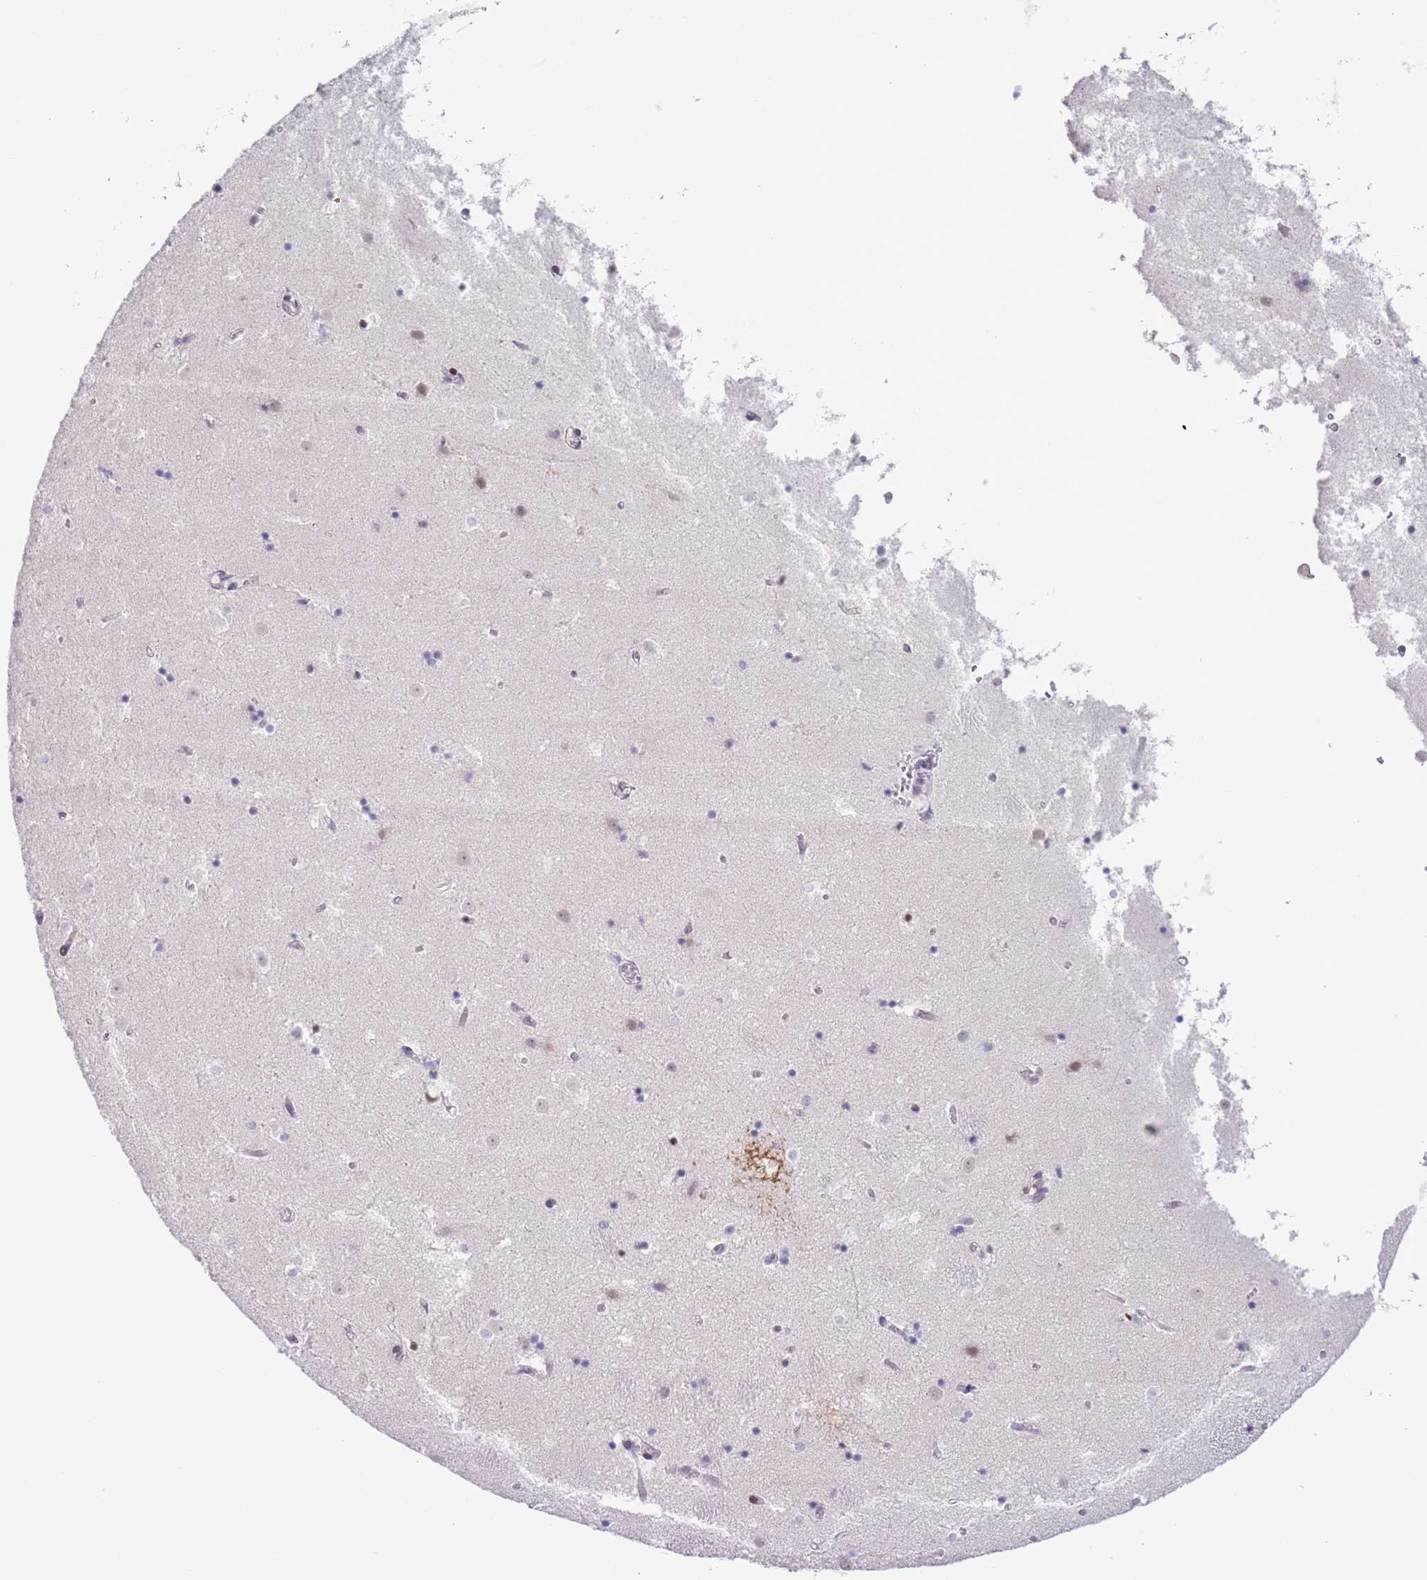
{"staining": {"intensity": "moderate", "quantity": "<25%", "location": "nuclear"}, "tissue": "caudate", "cell_type": "Glial cells", "image_type": "normal", "snomed": [{"axis": "morphology", "description": "Normal tissue, NOS"}, {"axis": "topography", "description": "Lateral ventricle wall"}], "caption": "Immunohistochemical staining of unremarkable caudate demonstrates moderate nuclear protein expression in about <25% of glial cells.", "gene": "MFSD10", "patient": {"sex": "female", "age": 52}}